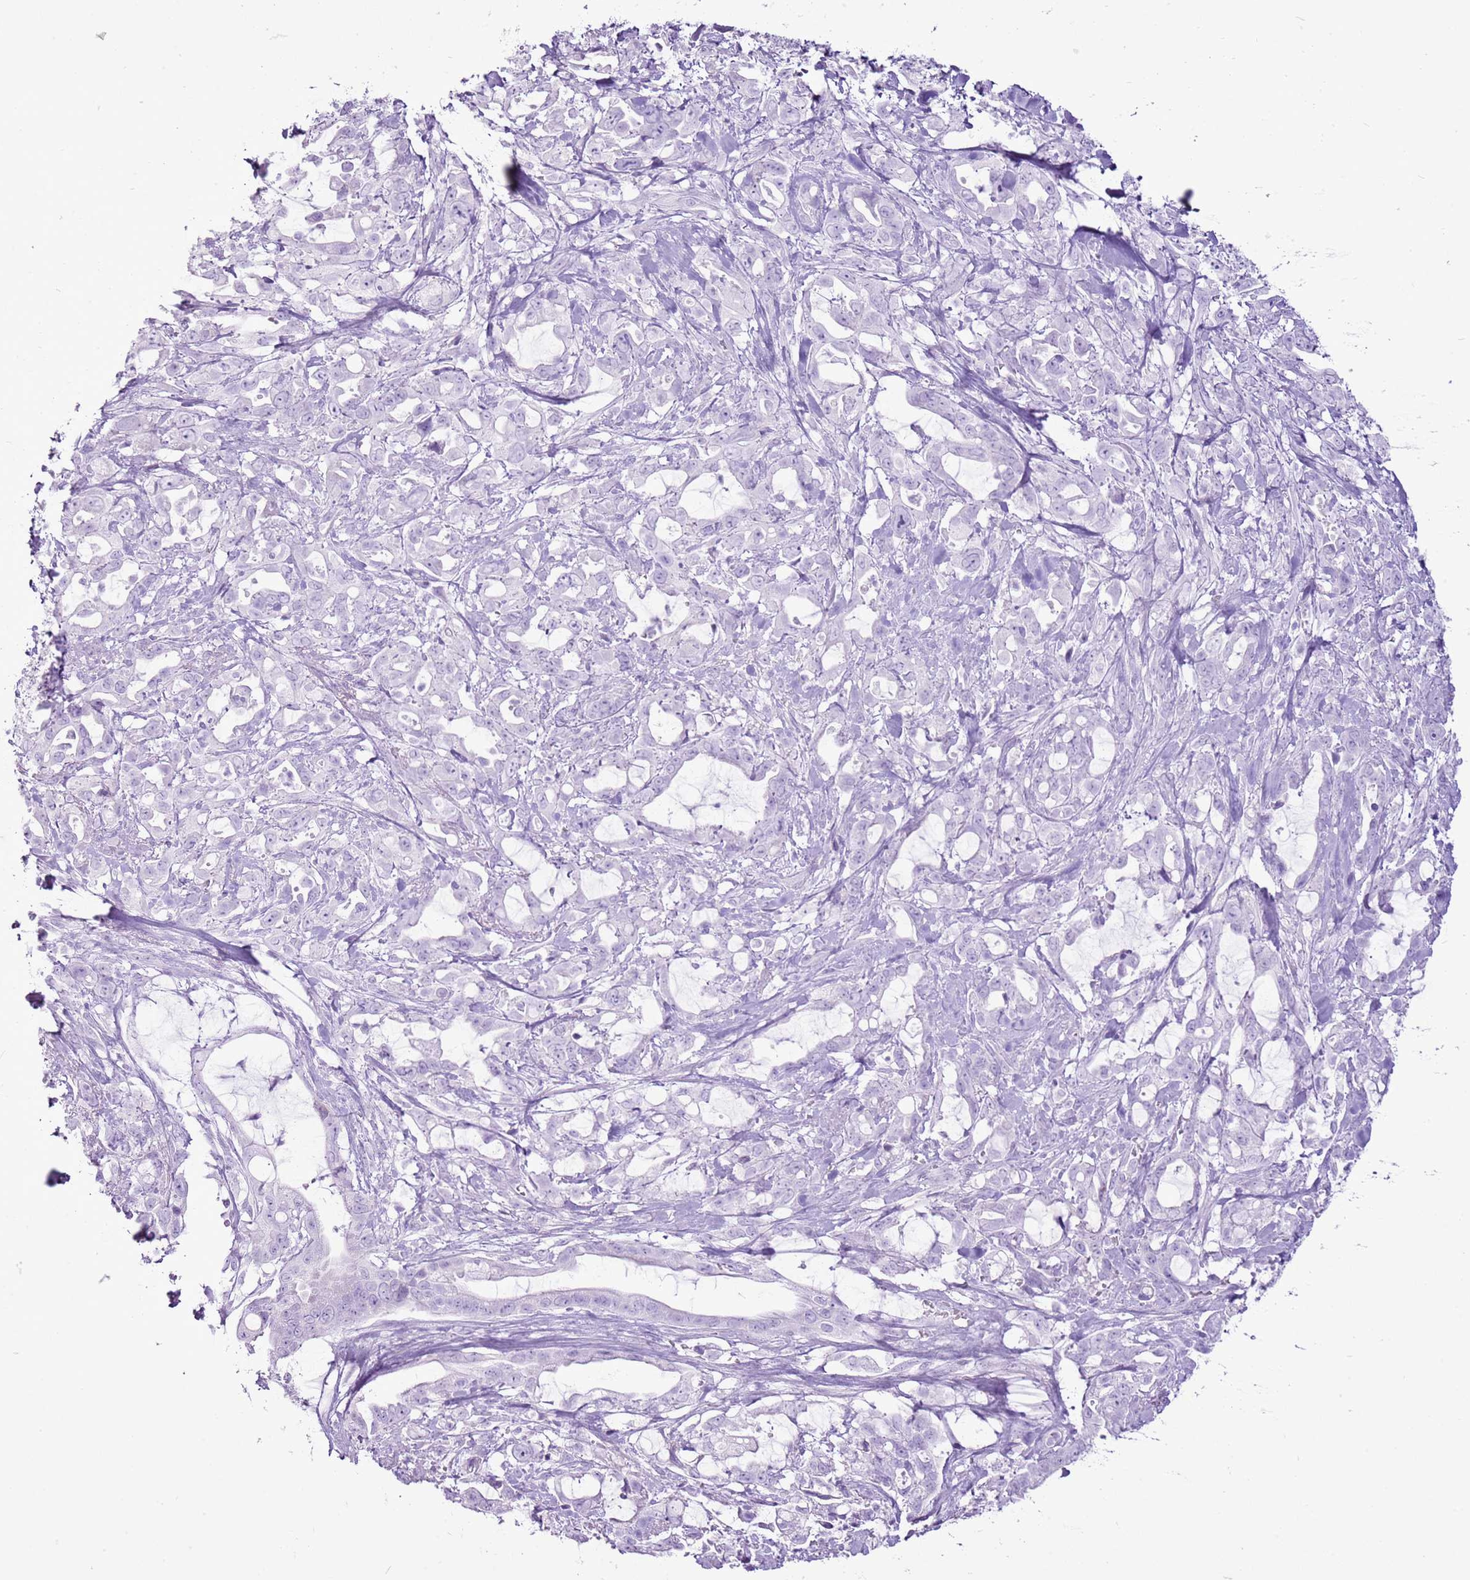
{"staining": {"intensity": "negative", "quantity": "none", "location": "none"}, "tissue": "pancreatic cancer", "cell_type": "Tumor cells", "image_type": "cancer", "snomed": [{"axis": "morphology", "description": "Adenocarcinoma, NOS"}, {"axis": "topography", "description": "Pancreas"}], "caption": "Immunohistochemistry (IHC) image of neoplastic tissue: human adenocarcinoma (pancreatic) stained with DAB (3,3'-diaminobenzidine) shows no significant protein staining in tumor cells.", "gene": "CNFN", "patient": {"sex": "female", "age": 61}}